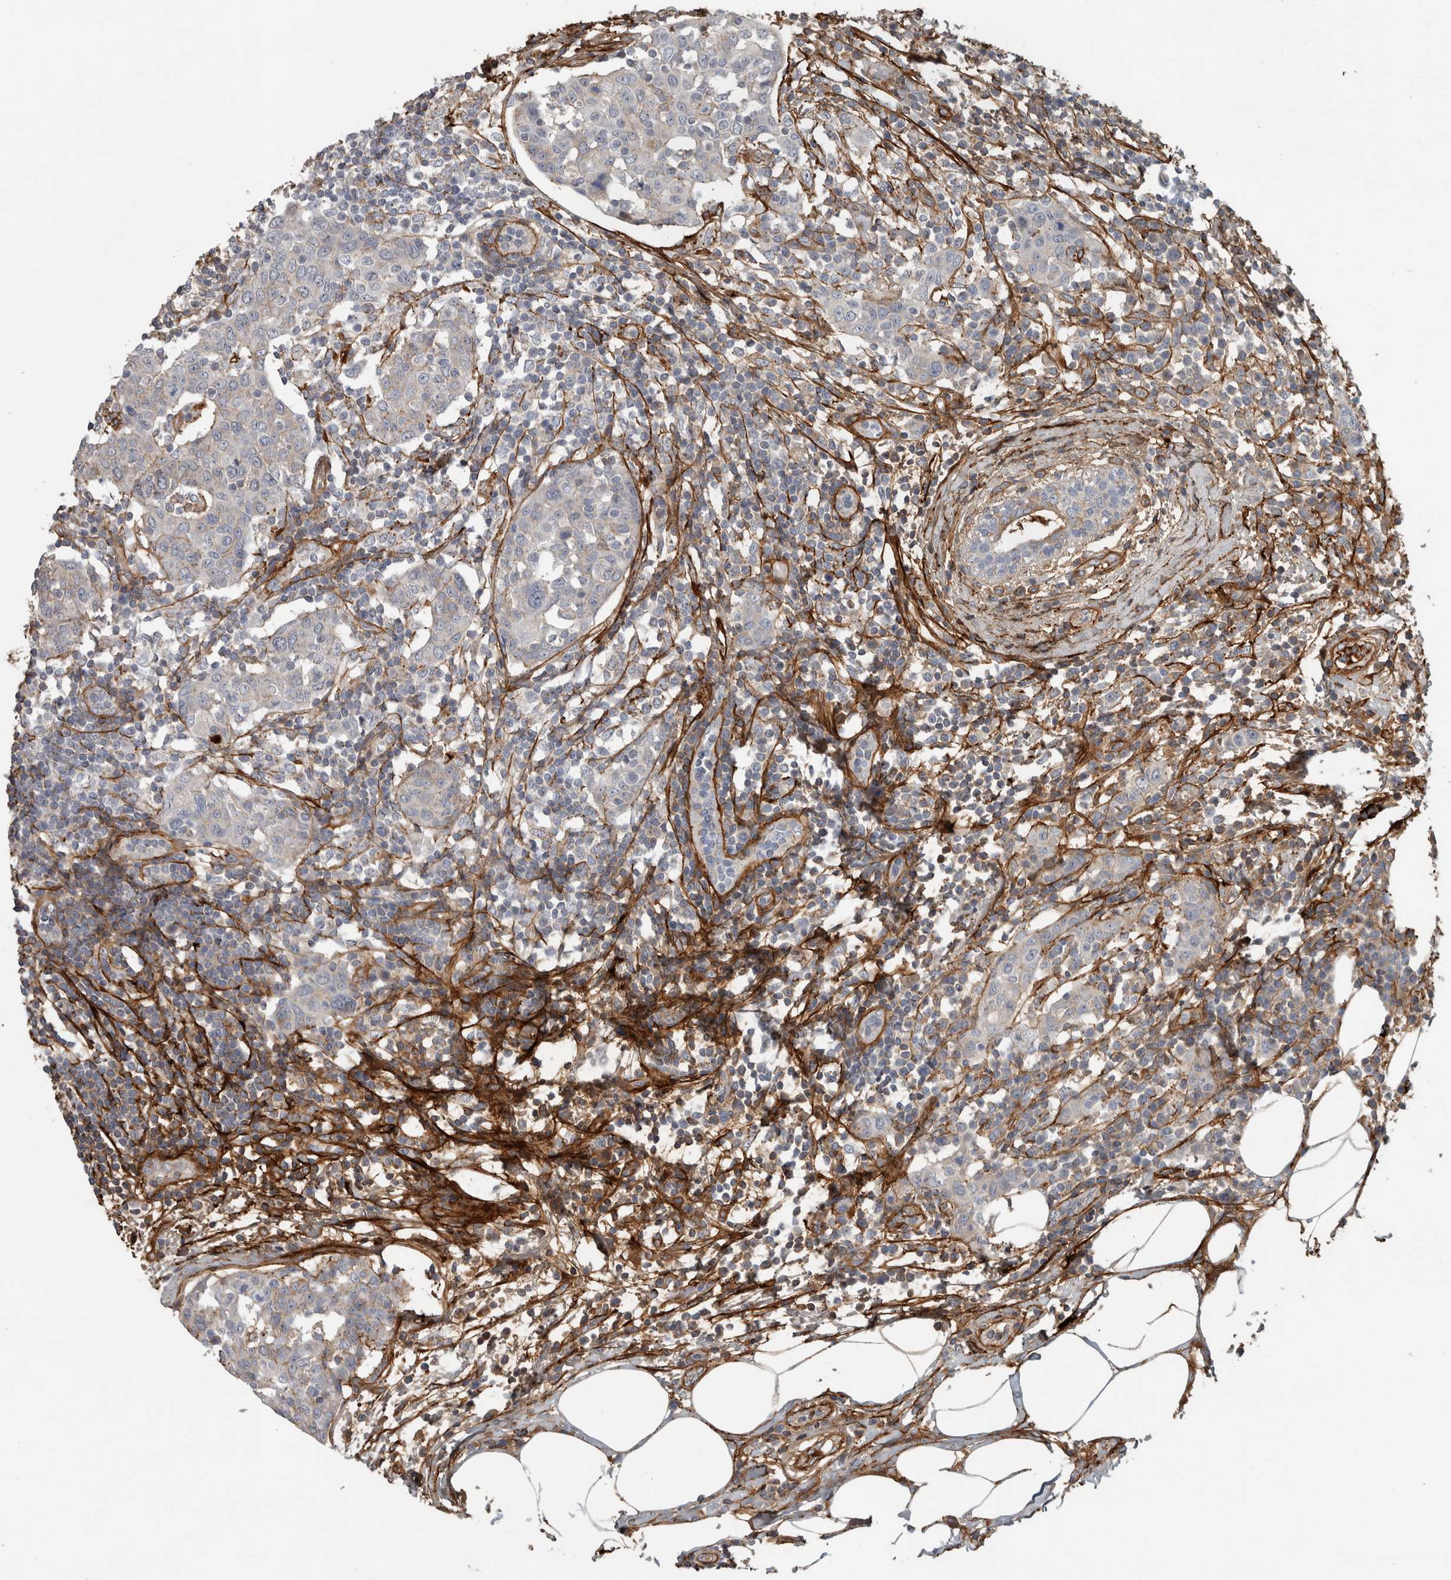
{"staining": {"intensity": "moderate", "quantity": "<25%", "location": "cytoplasmic/membranous"}, "tissue": "breast cancer", "cell_type": "Tumor cells", "image_type": "cancer", "snomed": [{"axis": "morphology", "description": "Normal tissue, NOS"}, {"axis": "morphology", "description": "Duct carcinoma"}, {"axis": "topography", "description": "Breast"}], "caption": "Protein expression analysis of breast cancer displays moderate cytoplasmic/membranous expression in approximately <25% of tumor cells. (DAB (3,3'-diaminobenzidine) IHC with brightfield microscopy, high magnification).", "gene": "FN1", "patient": {"sex": "female", "age": 37}}